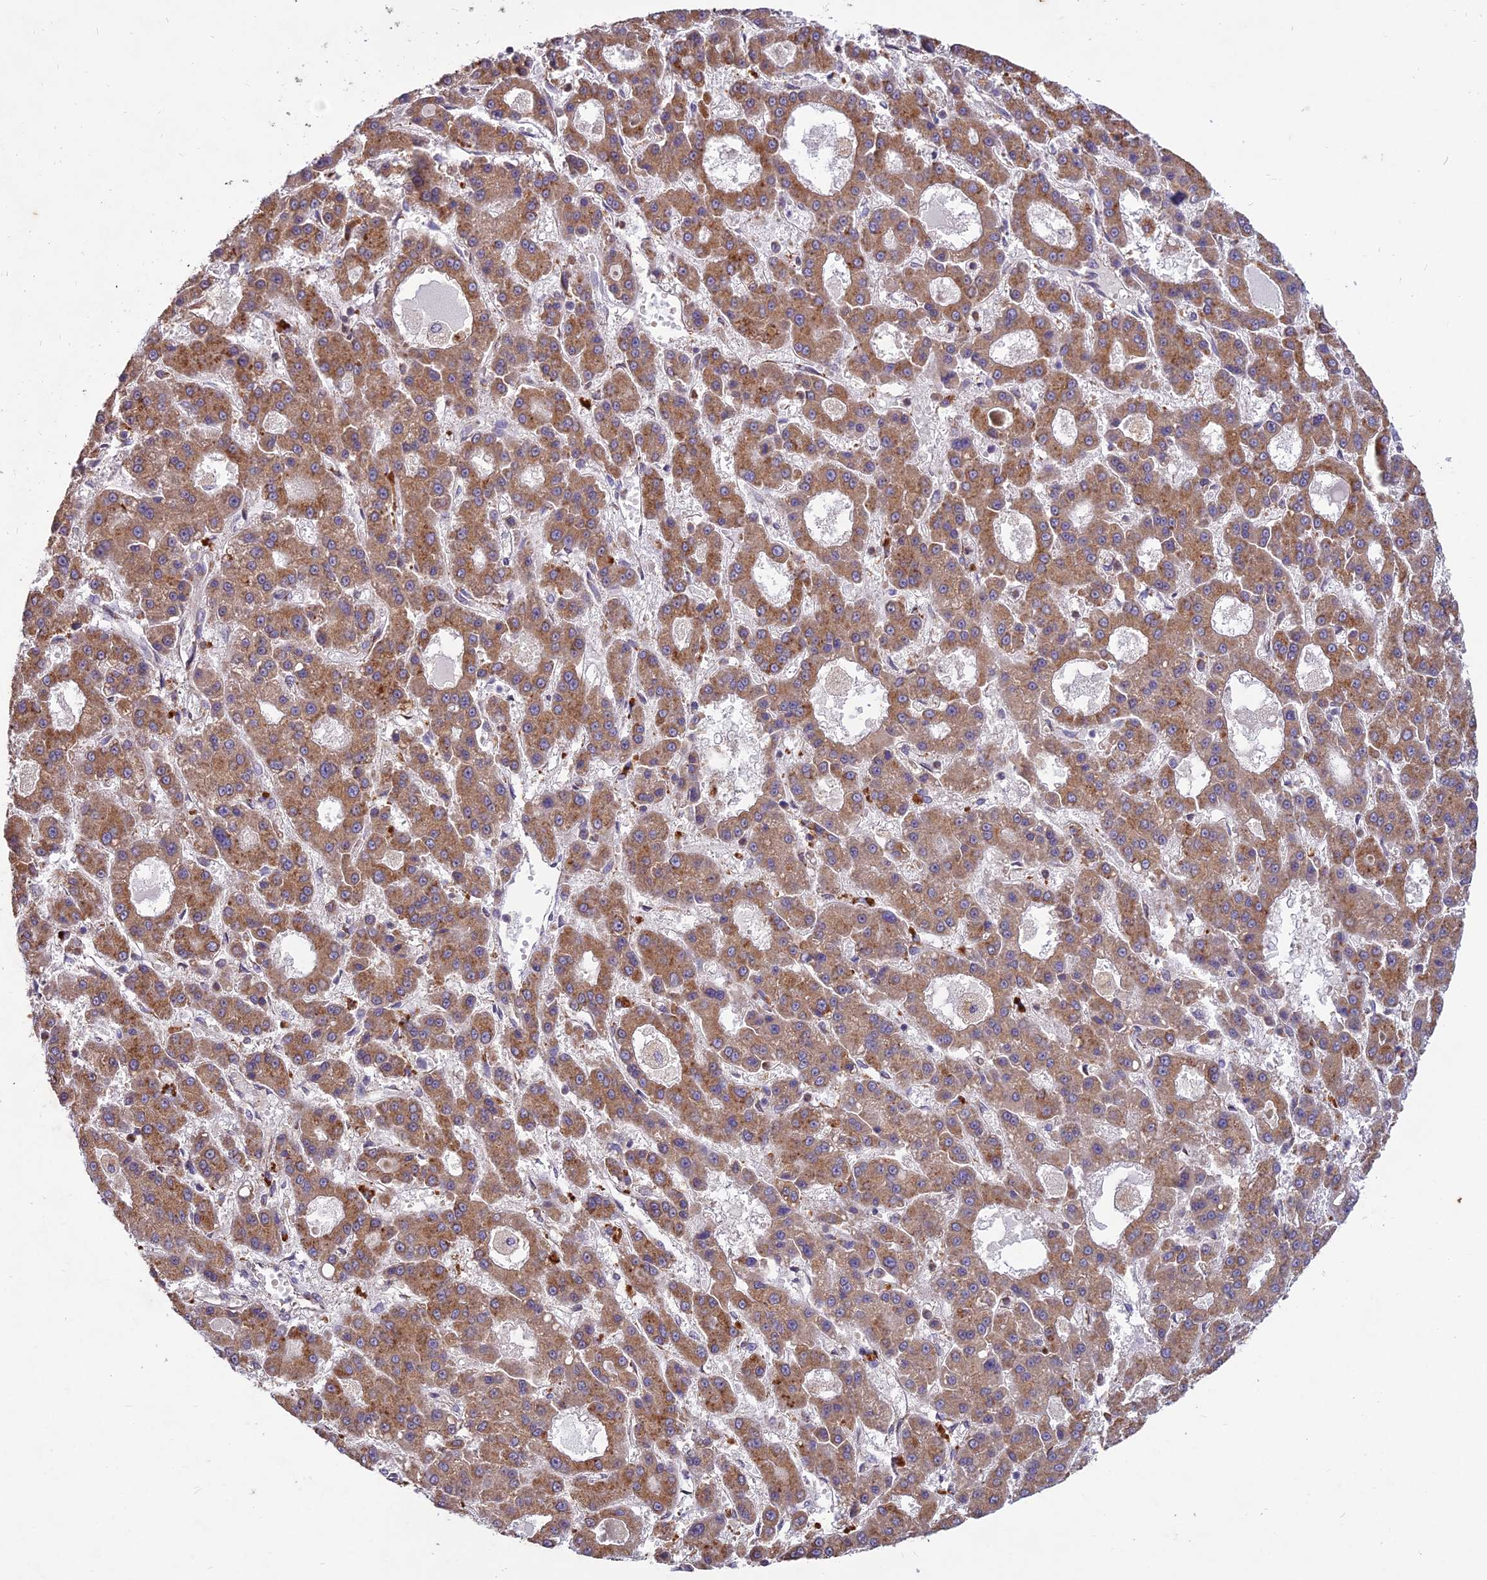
{"staining": {"intensity": "moderate", "quantity": ">75%", "location": "cytoplasmic/membranous"}, "tissue": "liver cancer", "cell_type": "Tumor cells", "image_type": "cancer", "snomed": [{"axis": "morphology", "description": "Carcinoma, Hepatocellular, NOS"}, {"axis": "topography", "description": "Liver"}], "caption": "Protein staining by immunohistochemistry exhibits moderate cytoplasmic/membranous positivity in about >75% of tumor cells in liver cancer (hepatocellular carcinoma).", "gene": "NXNL2", "patient": {"sex": "male", "age": 70}}